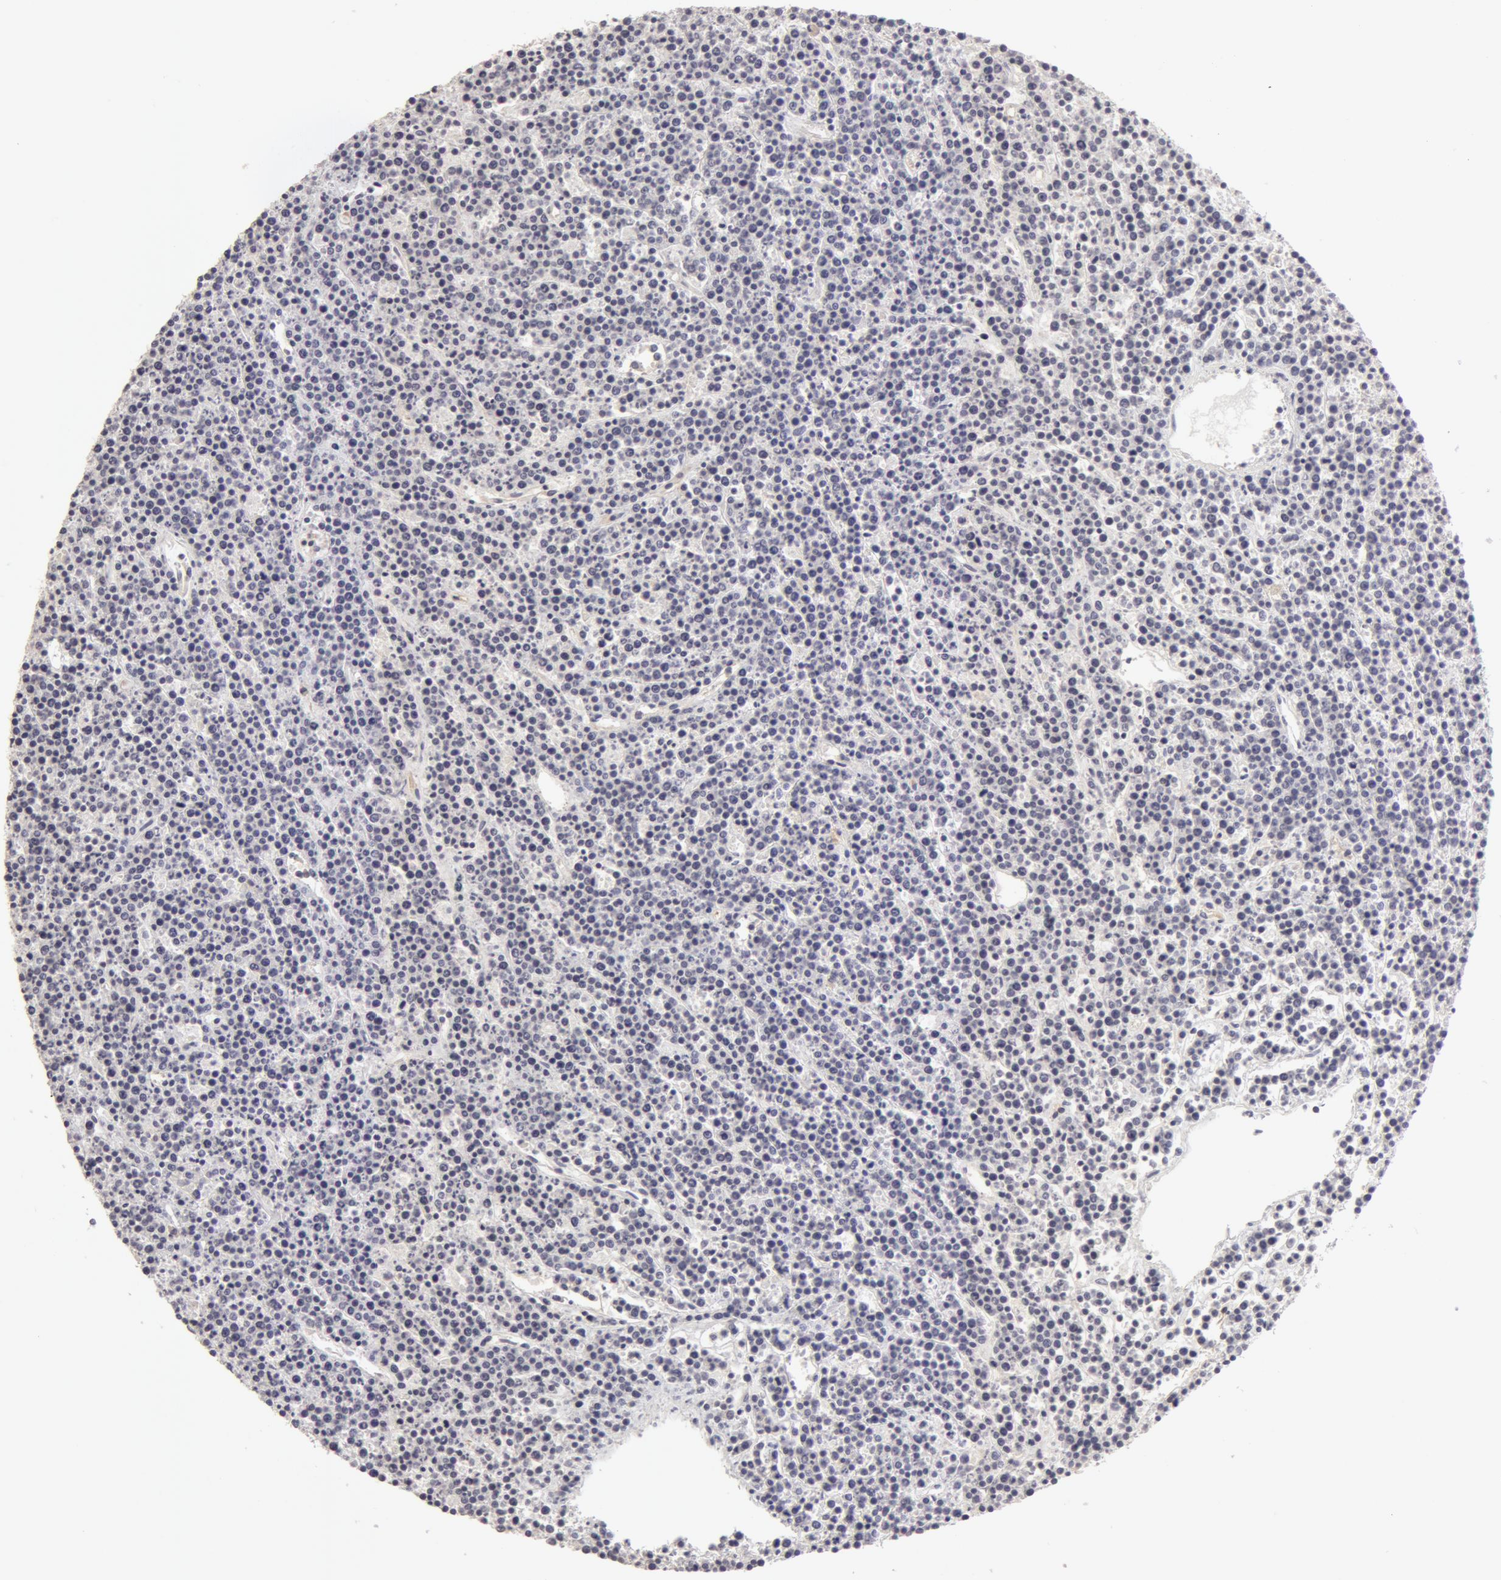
{"staining": {"intensity": "negative", "quantity": "none", "location": "none"}, "tissue": "lymphoma", "cell_type": "Tumor cells", "image_type": "cancer", "snomed": [{"axis": "morphology", "description": "Malignant lymphoma, non-Hodgkin's type, High grade"}, {"axis": "topography", "description": "Ovary"}], "caption": "High-grade malignant lymphoma, non-Hodgkin's type was stained to show a protein in brown. There is no significant staining in tumor cells.", "gene": "ADAM10", "patient": {"sex": "female", "age": 56}}